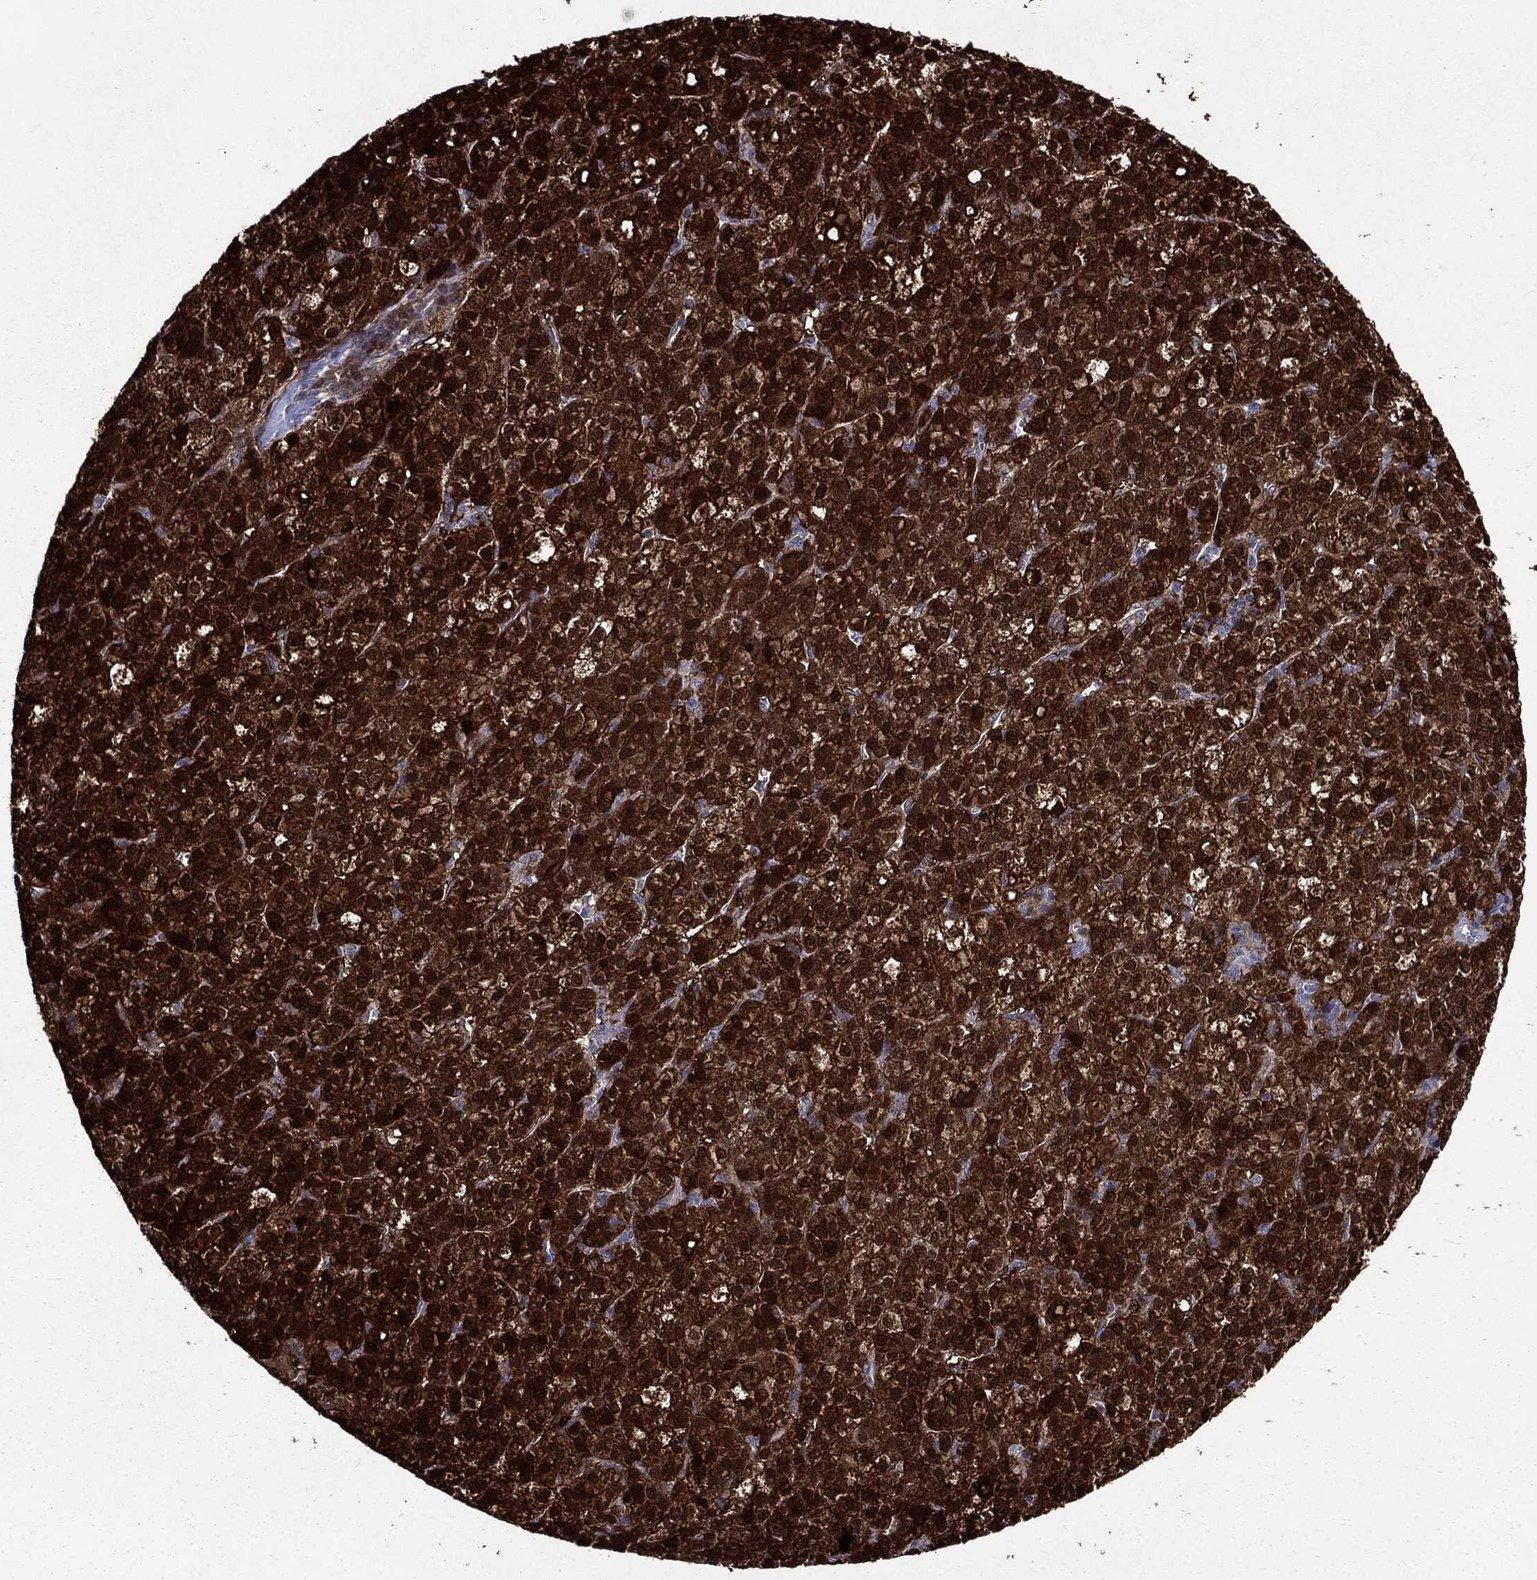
{"staining": {"intensity": "strong", "quantity": ">75%", "location": "cytoplasmic/membranous,nuclear"}, "tissue": "liver cancer", "cell_type": "Tumor cells", "image_type": "cancer", "snomed": [{"axis": "morphology", "description": "Carcinoma, Hepatocellular, NOS"}, {"axis": "topography", "description": "Liver"}], "caption": "The micrograph shows staining of liver hepatocellular carcinoma, revealing strong cytoplasmic/membranous and nuclear protein staining (brown color) within tumor cells. (brown staining indicates protein expression, while blue staining denotes nuclei).", "gene": "CBR1", "patient": {"sex": "female", "age": 60}}